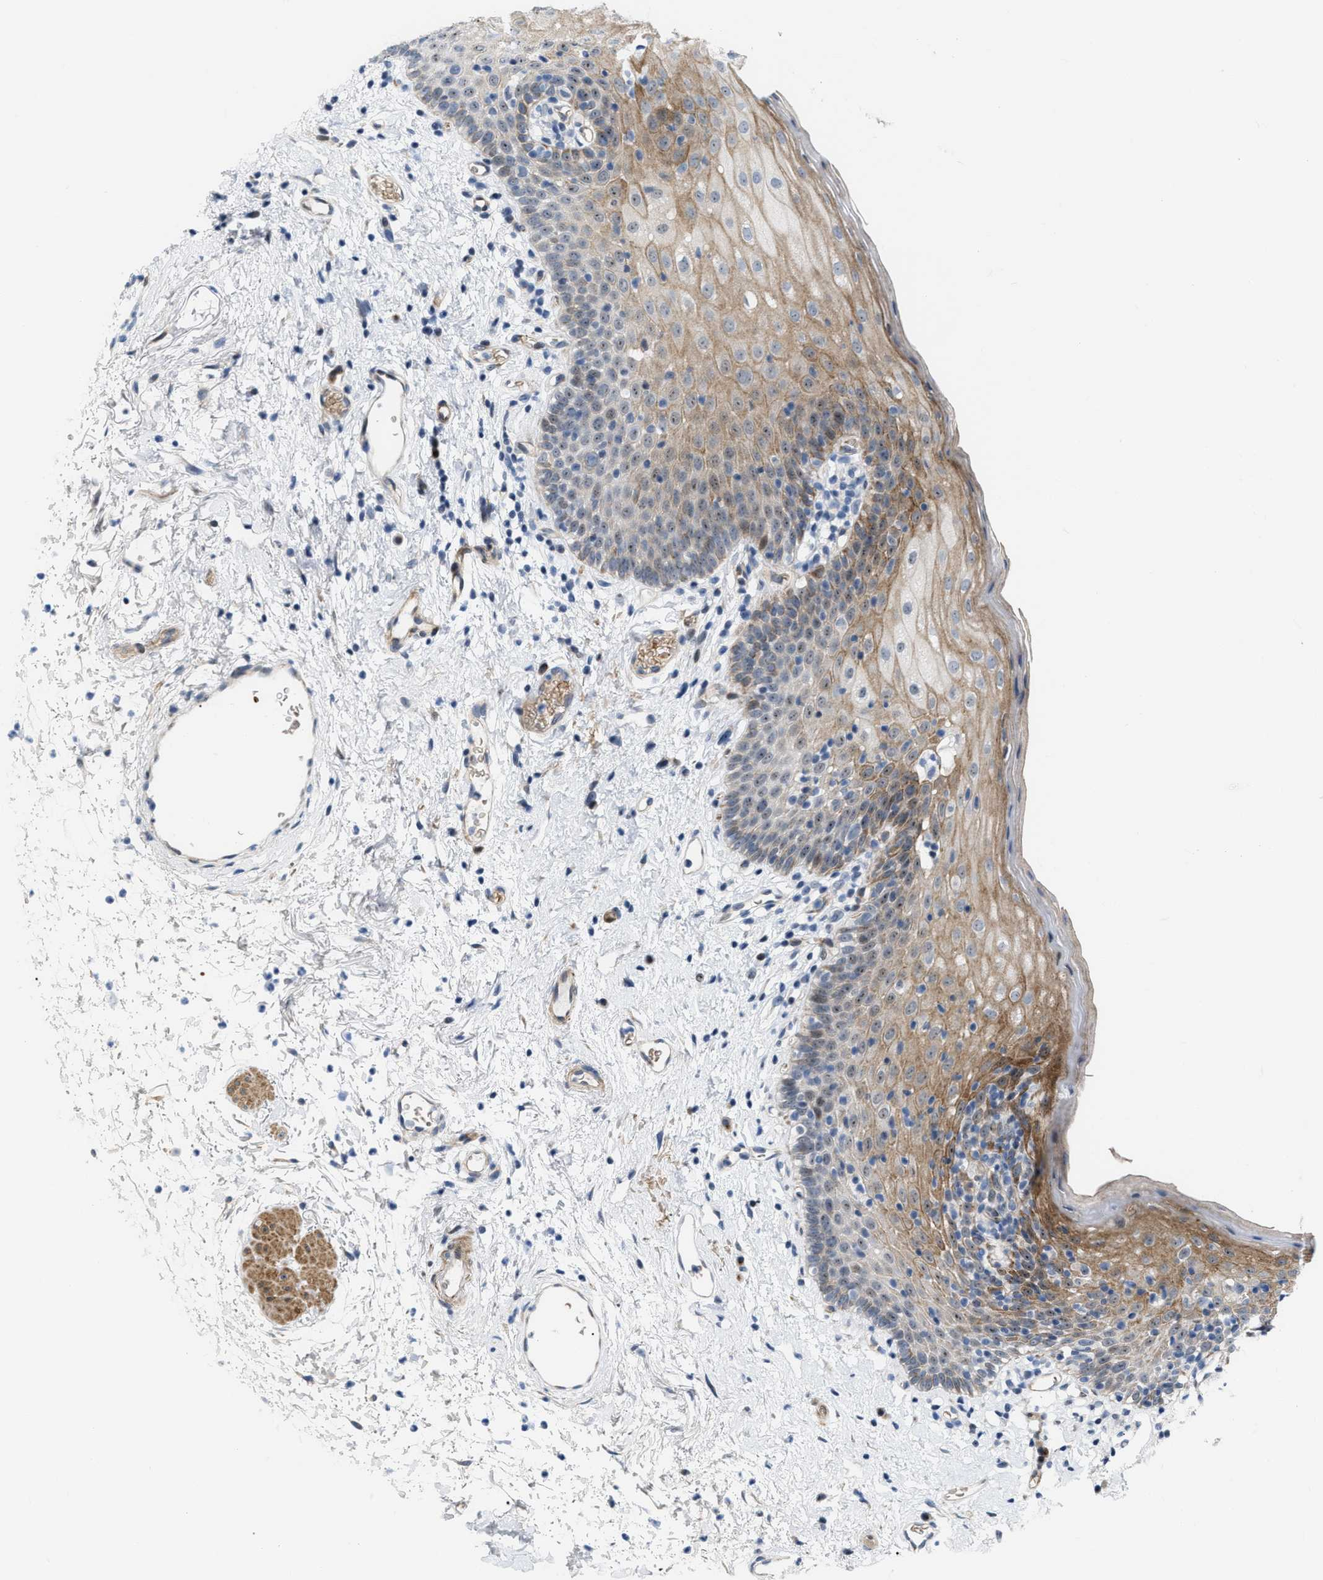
{"staining": {"intensity": "moderate", "quantity": "25%-75%", "location": "cytoplasmic/membranous,nuclear"}, "tissue": "oral mucosa", "cell_type": "Squamous epithelial cells", "image_type": "normal", "snomed": [{"axis": "morphology", "description": "Normal tissue, NOS"}, {"axis": "topography", "description": "Oral tissue"}], "caption": "Immunohistochemistry (IHC) micrograph of unremarkable oral mucosa: oral mucosa stained using IHC demonstrates medium levels of moderate protein expression localized specifically in the cytoplasmic/membranous,nuclear of squamous epithelial cells, appearing as a cytoplasmic/membranous,nuclear brown color.", "gene": "POLR1F", "patient": {"sex": "male", "age": 66}}